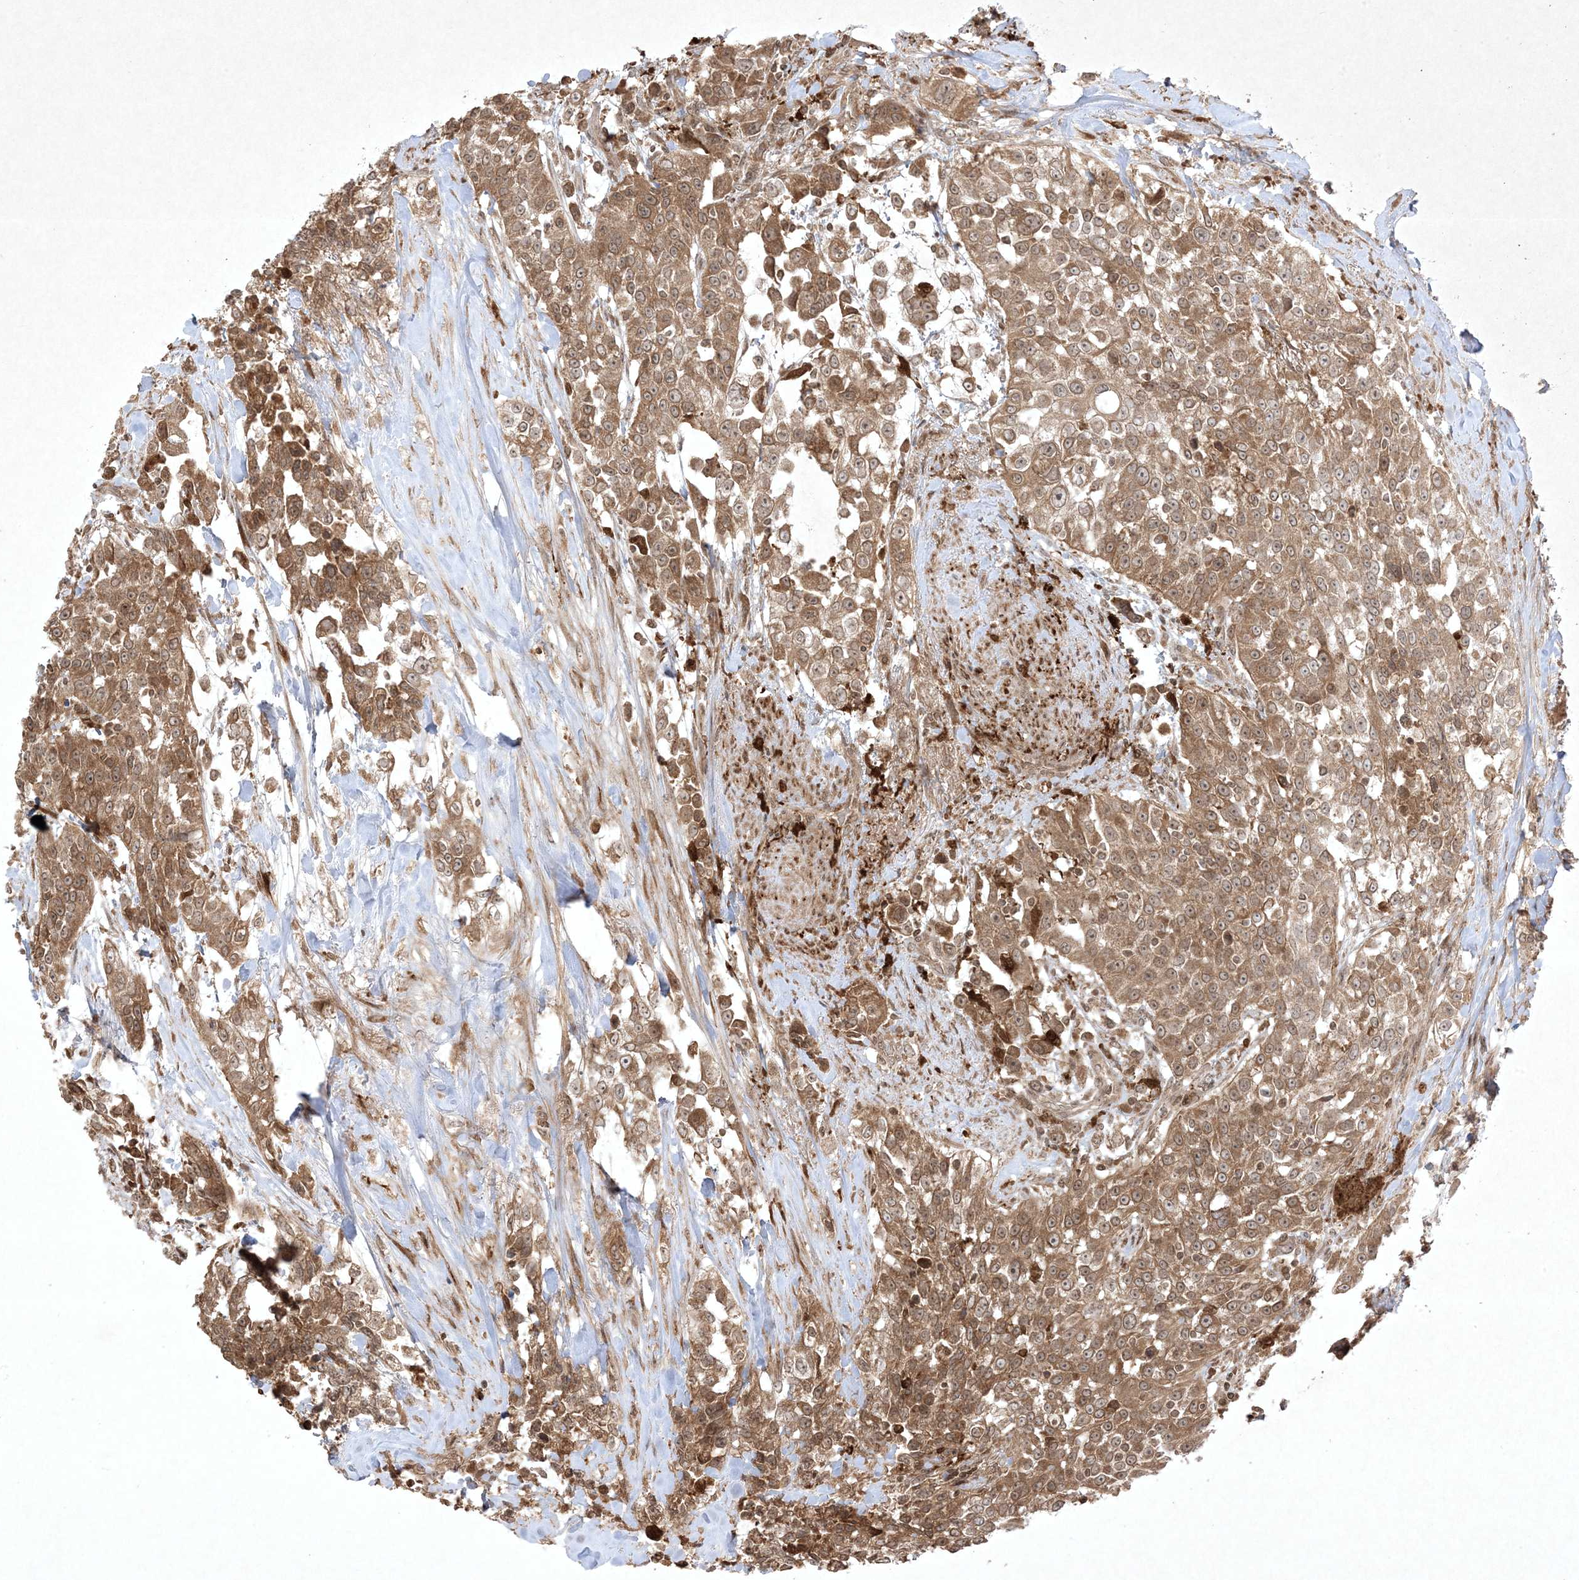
{"staining": {"intensity": "moderate", "quantity": ">75%", "location": "cytoplasmic/membranous"}, "tissue": "urothelial cancer", "cell_type": "Tumor cells", "image_type": "cancer", "snomed": [{"axis": "morphology", "description": "Urothelial carcinoma, High grade"}, {"axis": "topography", "description": "Urinary bladder"}], "caption": "Protein staining shows moderate cytoplasmic/membranous staining in about >75% of tumor cells in urothelial cancer. (DAB (3,3'-diaminobenzidine) IHC, brown staining for protein, blue staining for nuclei).", "gene": "PTK6", "patient": {"sex": "female", "age": 80}}